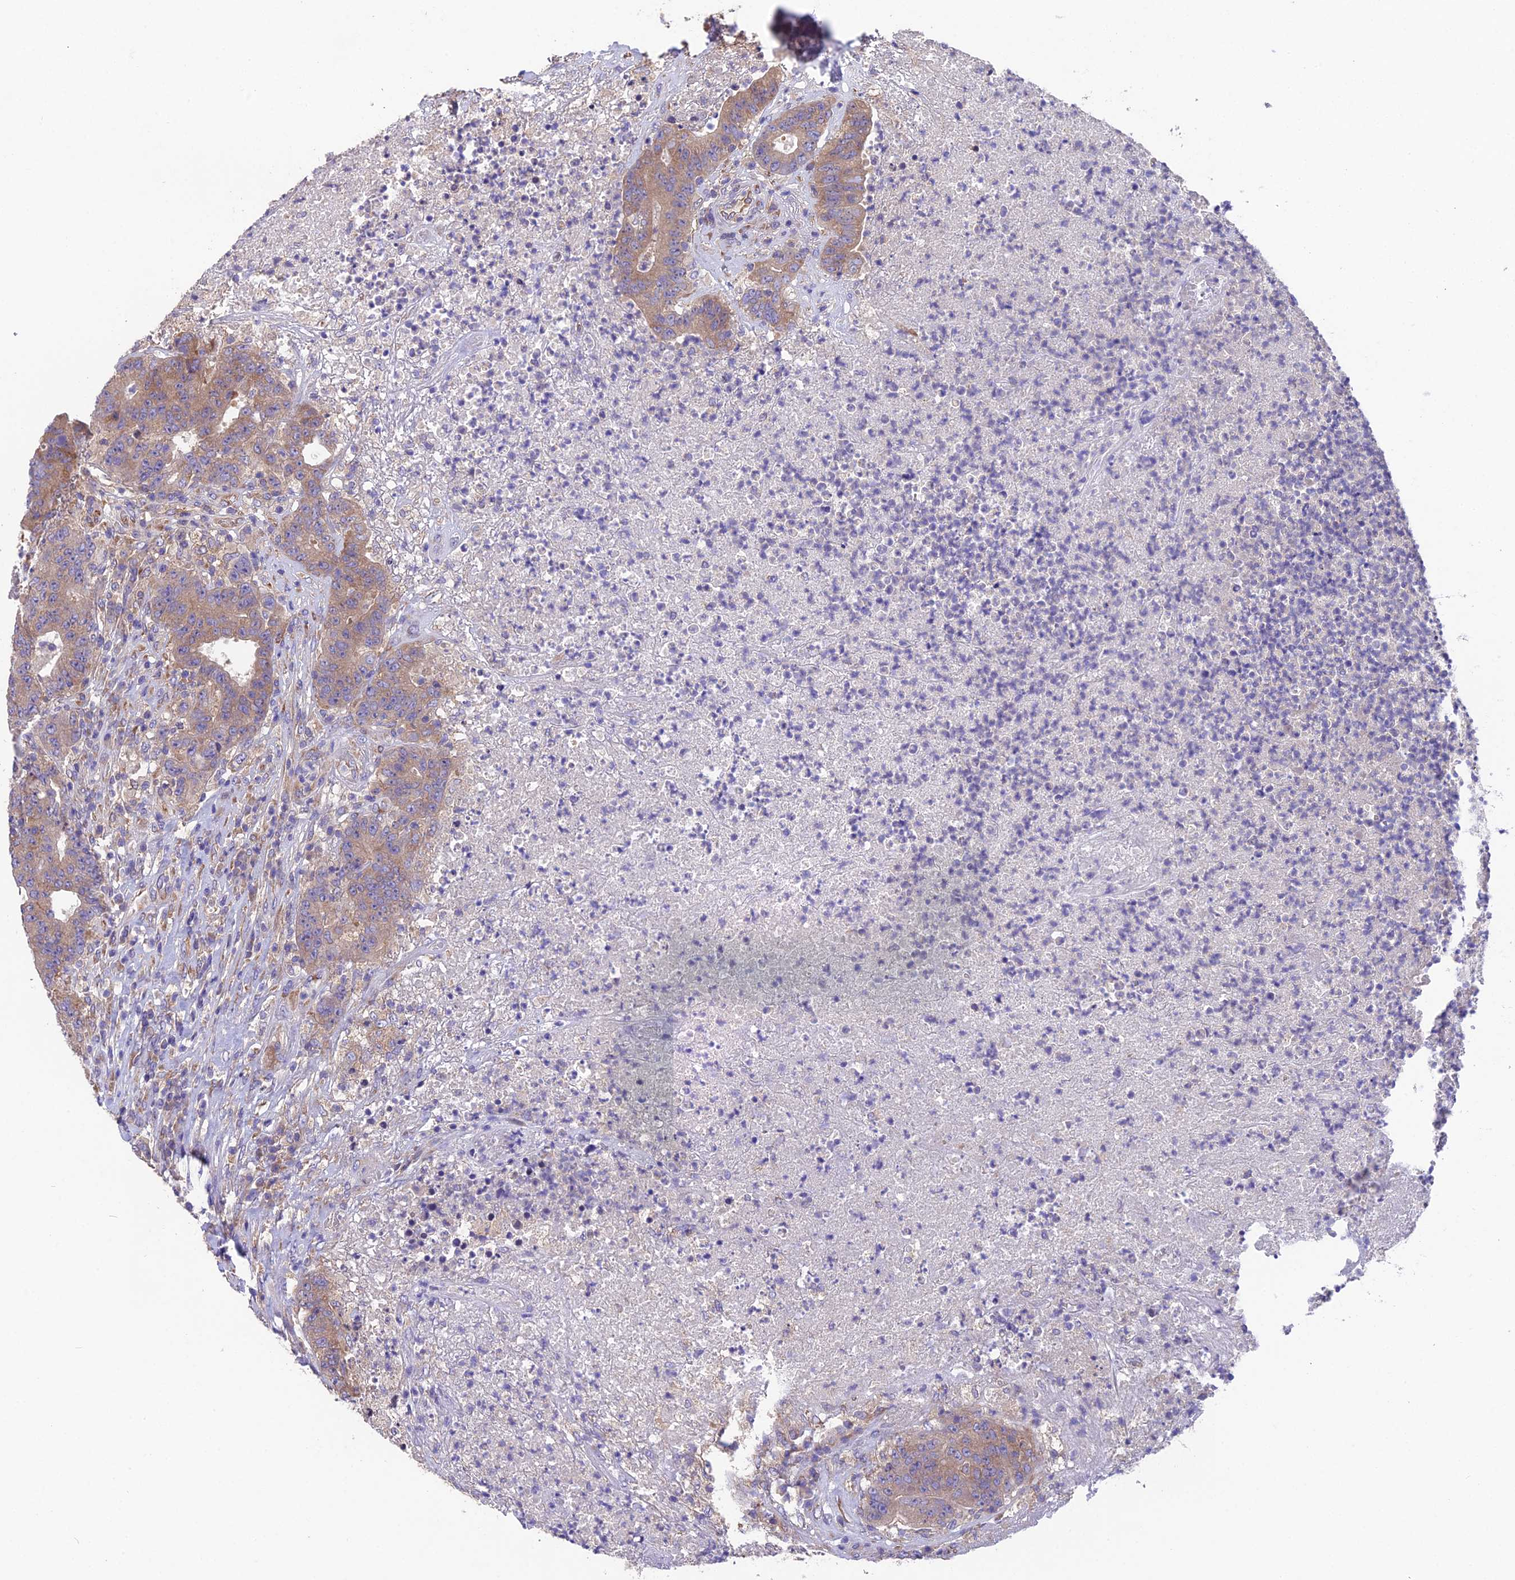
{"staining": {"intensity": "moderate", "quantity": ">75%", "location": "cytoplasmic/membranous"}, "tissue": "colorectal cancer", "cell_type": "Tumor cells", "image_type": "cancer", "snomed": [{"axis": "morphology", "description": "Adenocarcinoma, NOS"}, {"axis": "topography", "description": "Colon"}], "caption": "DAB (3,3'-diaminobenzidine) immunohistochemical staining of human colorectal adenocarcinoma demonstrates moderate cytoplasmic/membranous protein positivity in about >75% of tumor cells.", "gene": "BLOC1S4", "patient": {"sex": "female", "age": 75}}